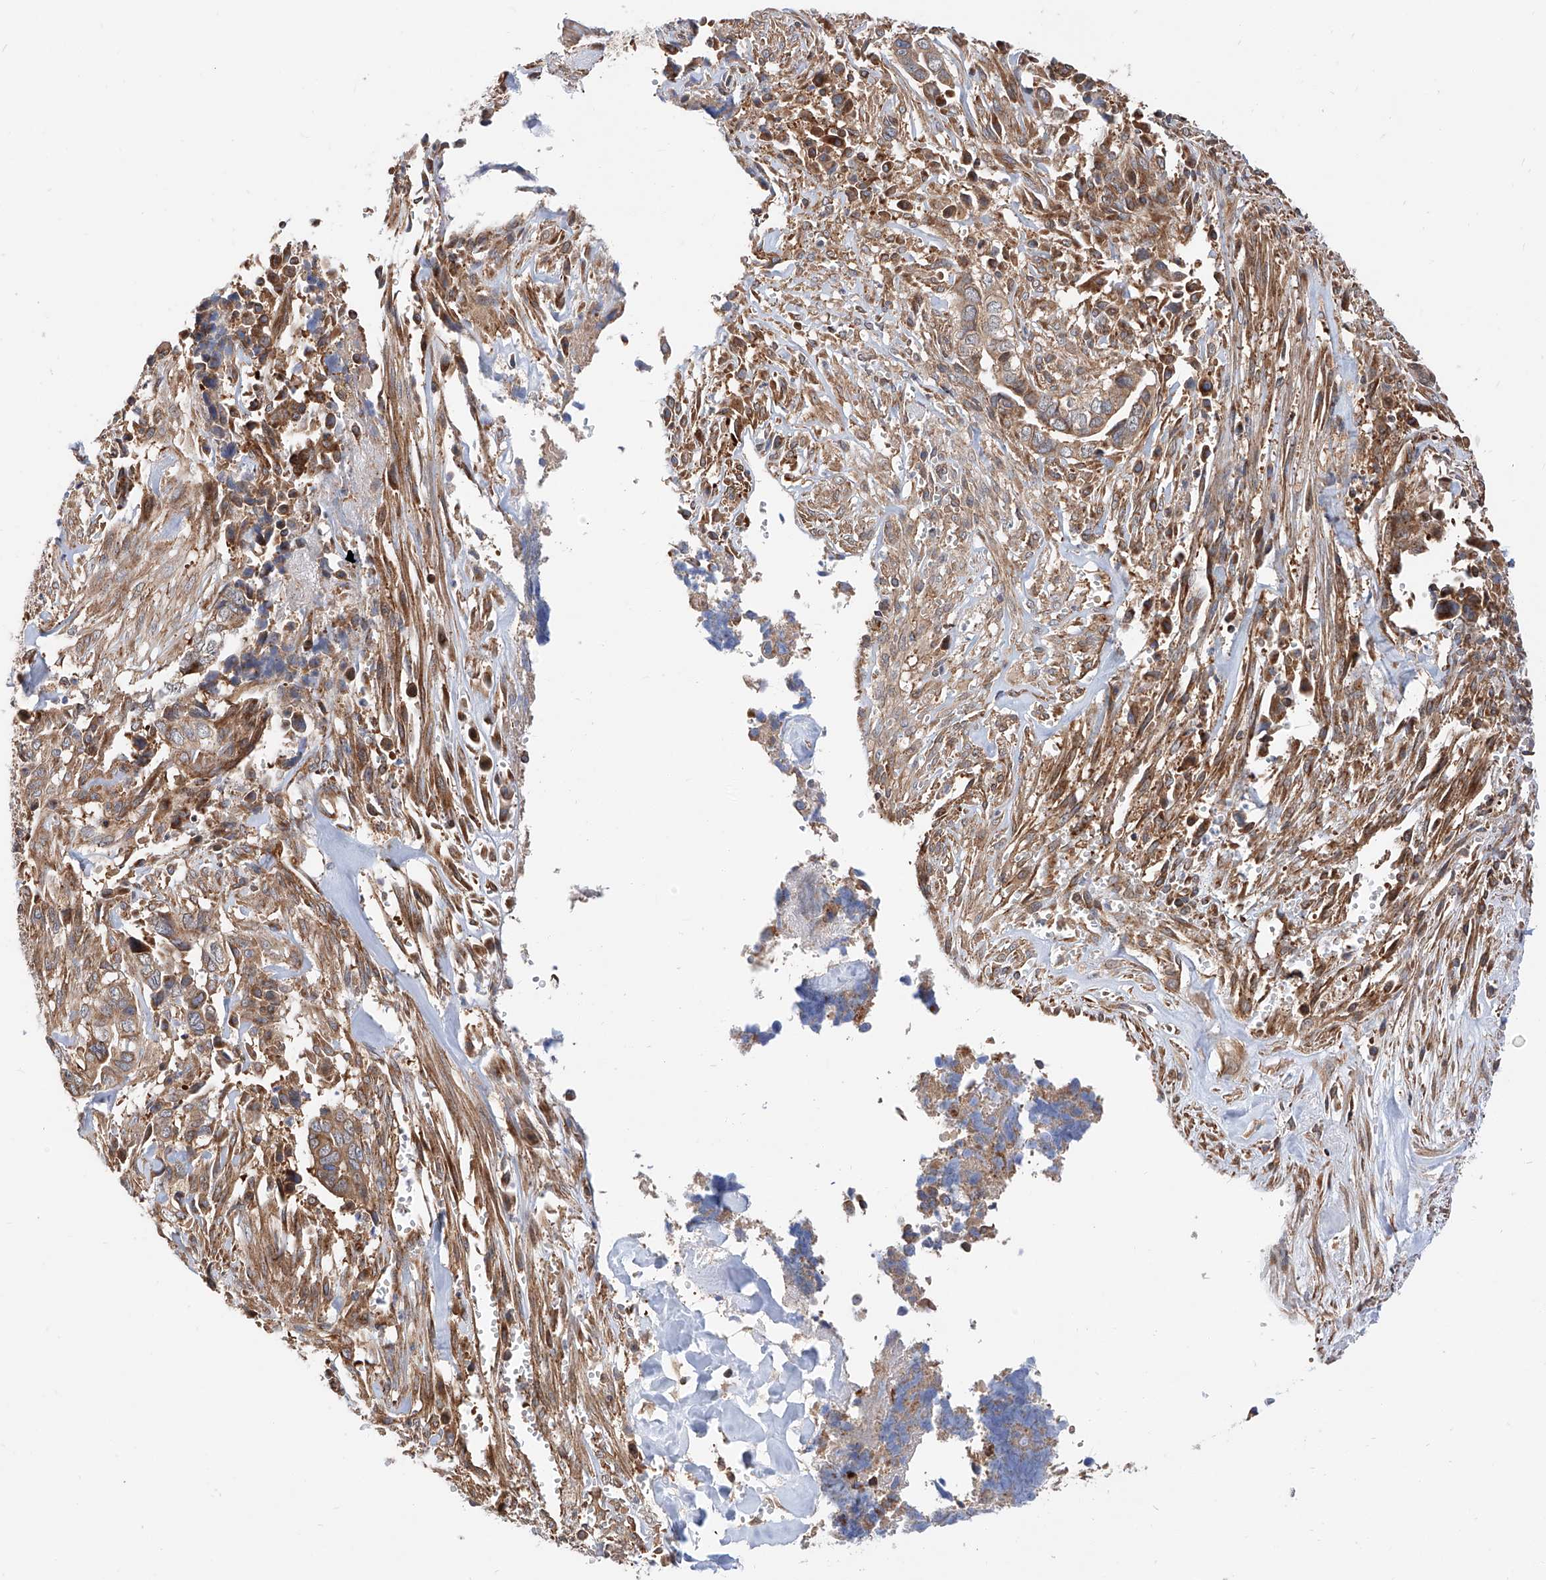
{"staining": {"intensity": "moderate", "quantity": ">75%", "location": "cytoplasmic/membranous"}, "tissue": "liver cancer", "cell_type": "Tumor cells", "image_type": "cancer", "snomed": [{"axis": "morphology", "description": "Cholangiocarcinoma"}, {"axis": "topography", "description": "Liver"}], "caption": "Liver cholangiocarcinoma tissue shows moderate cytoplasmic/membranous staining in approximately >75% of tumor cells", "gene": "ISCA2", "patient": {"sex": "female", "age": 79}}